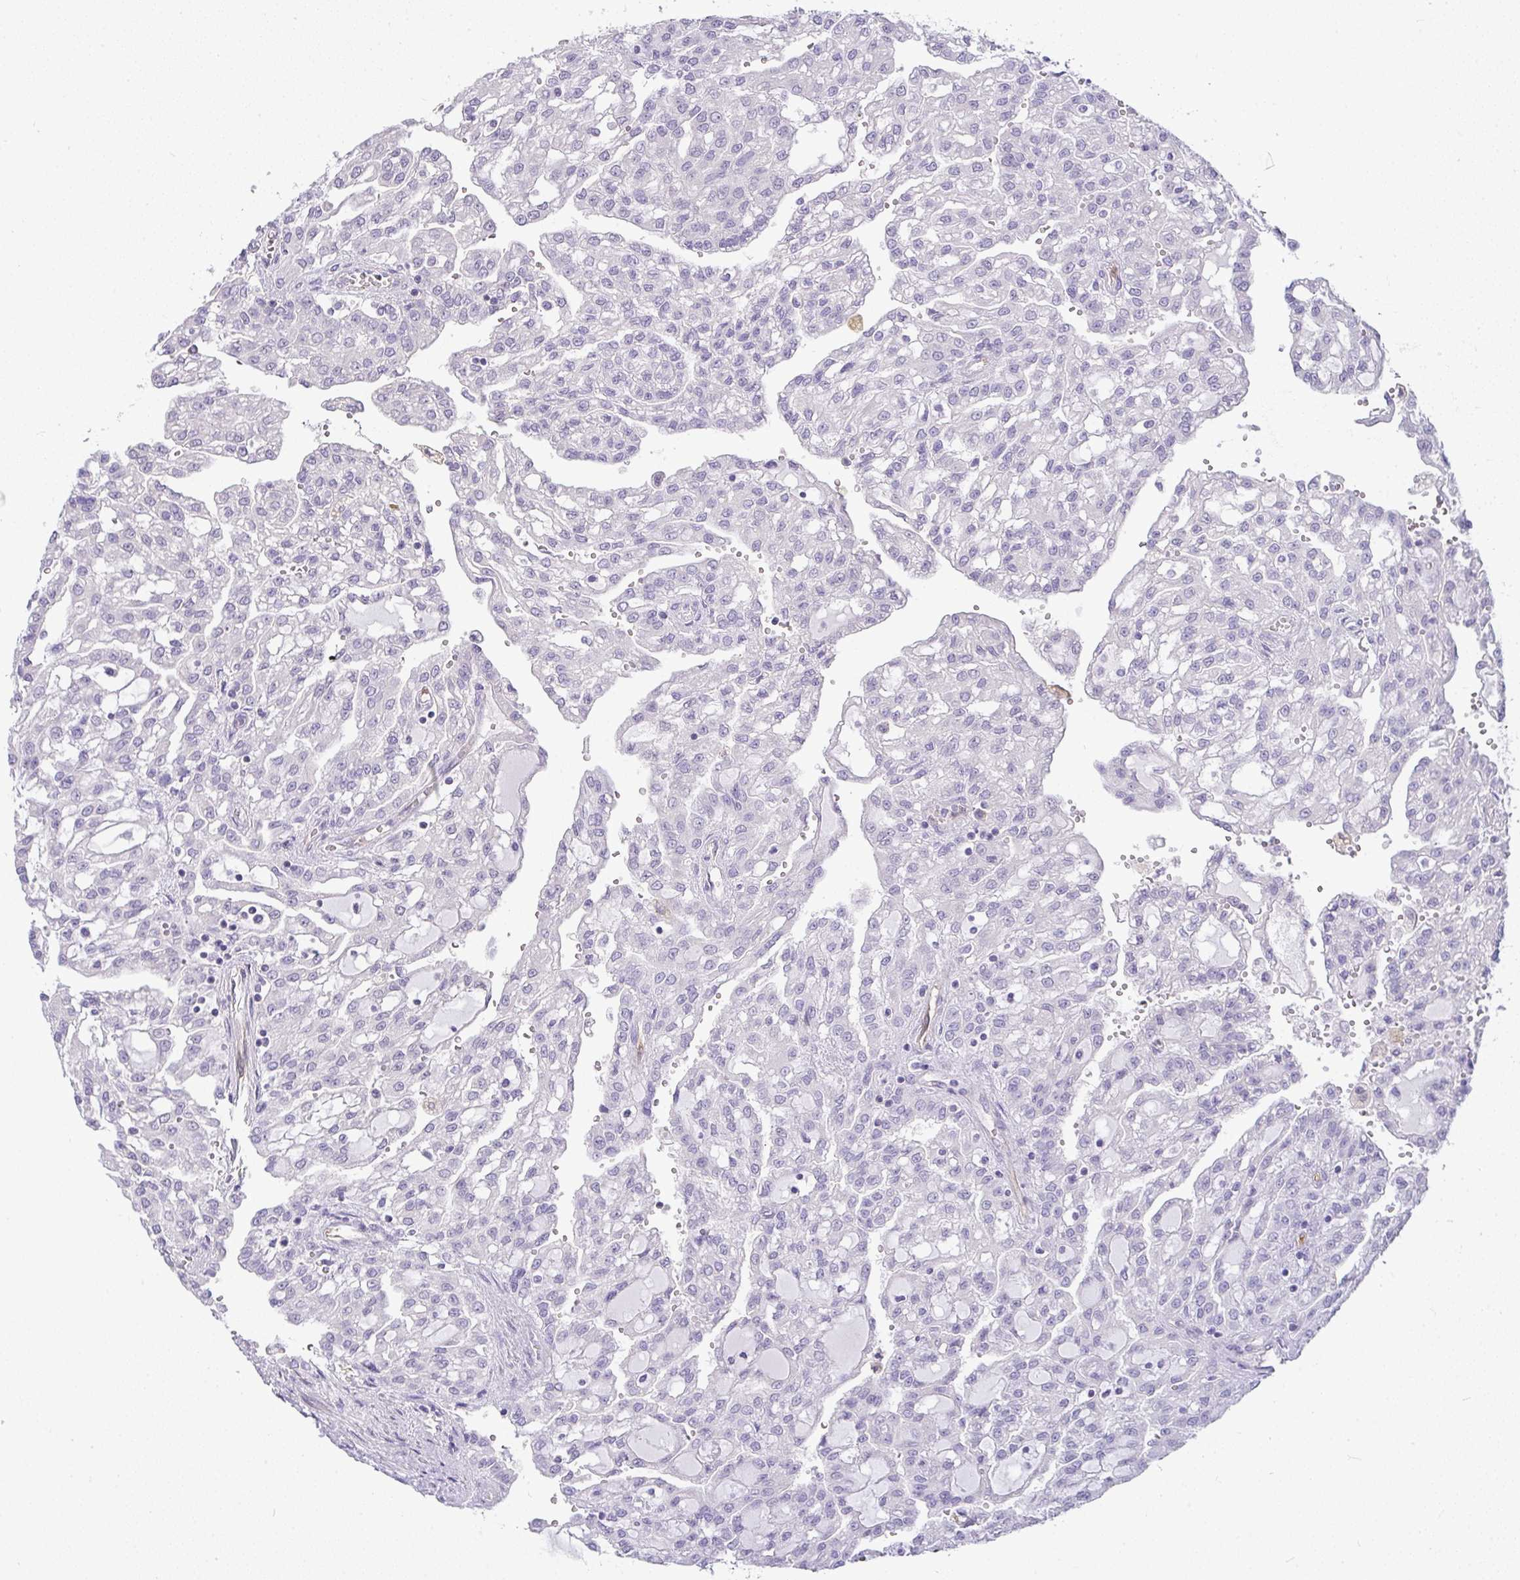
{"staining": {"intensity": "negative", "quantity": "none", "location": "none"}, "tissue": "renal cancer", "cell_type": "Tumor cells", "image_type": "cancer", "snomed": [{"axis": "morphology", "description": "Adenocarcinoma, NOS"}, {"axis": "topography", "description": "Kidney"}], "caption": "Immunohistochemistry (IHC) image of renal cancer (adenocarcinoma) stained for a protein (brown), which displays no positivity in tumor cells. (Stains: DAB immunohistochemistry (IHC) with hematoxylin counter stain, Microscopy: brightfield microscopy at high magnification).", "gene": "LIPE", "patient": {"sex": "male", "age": 63}}